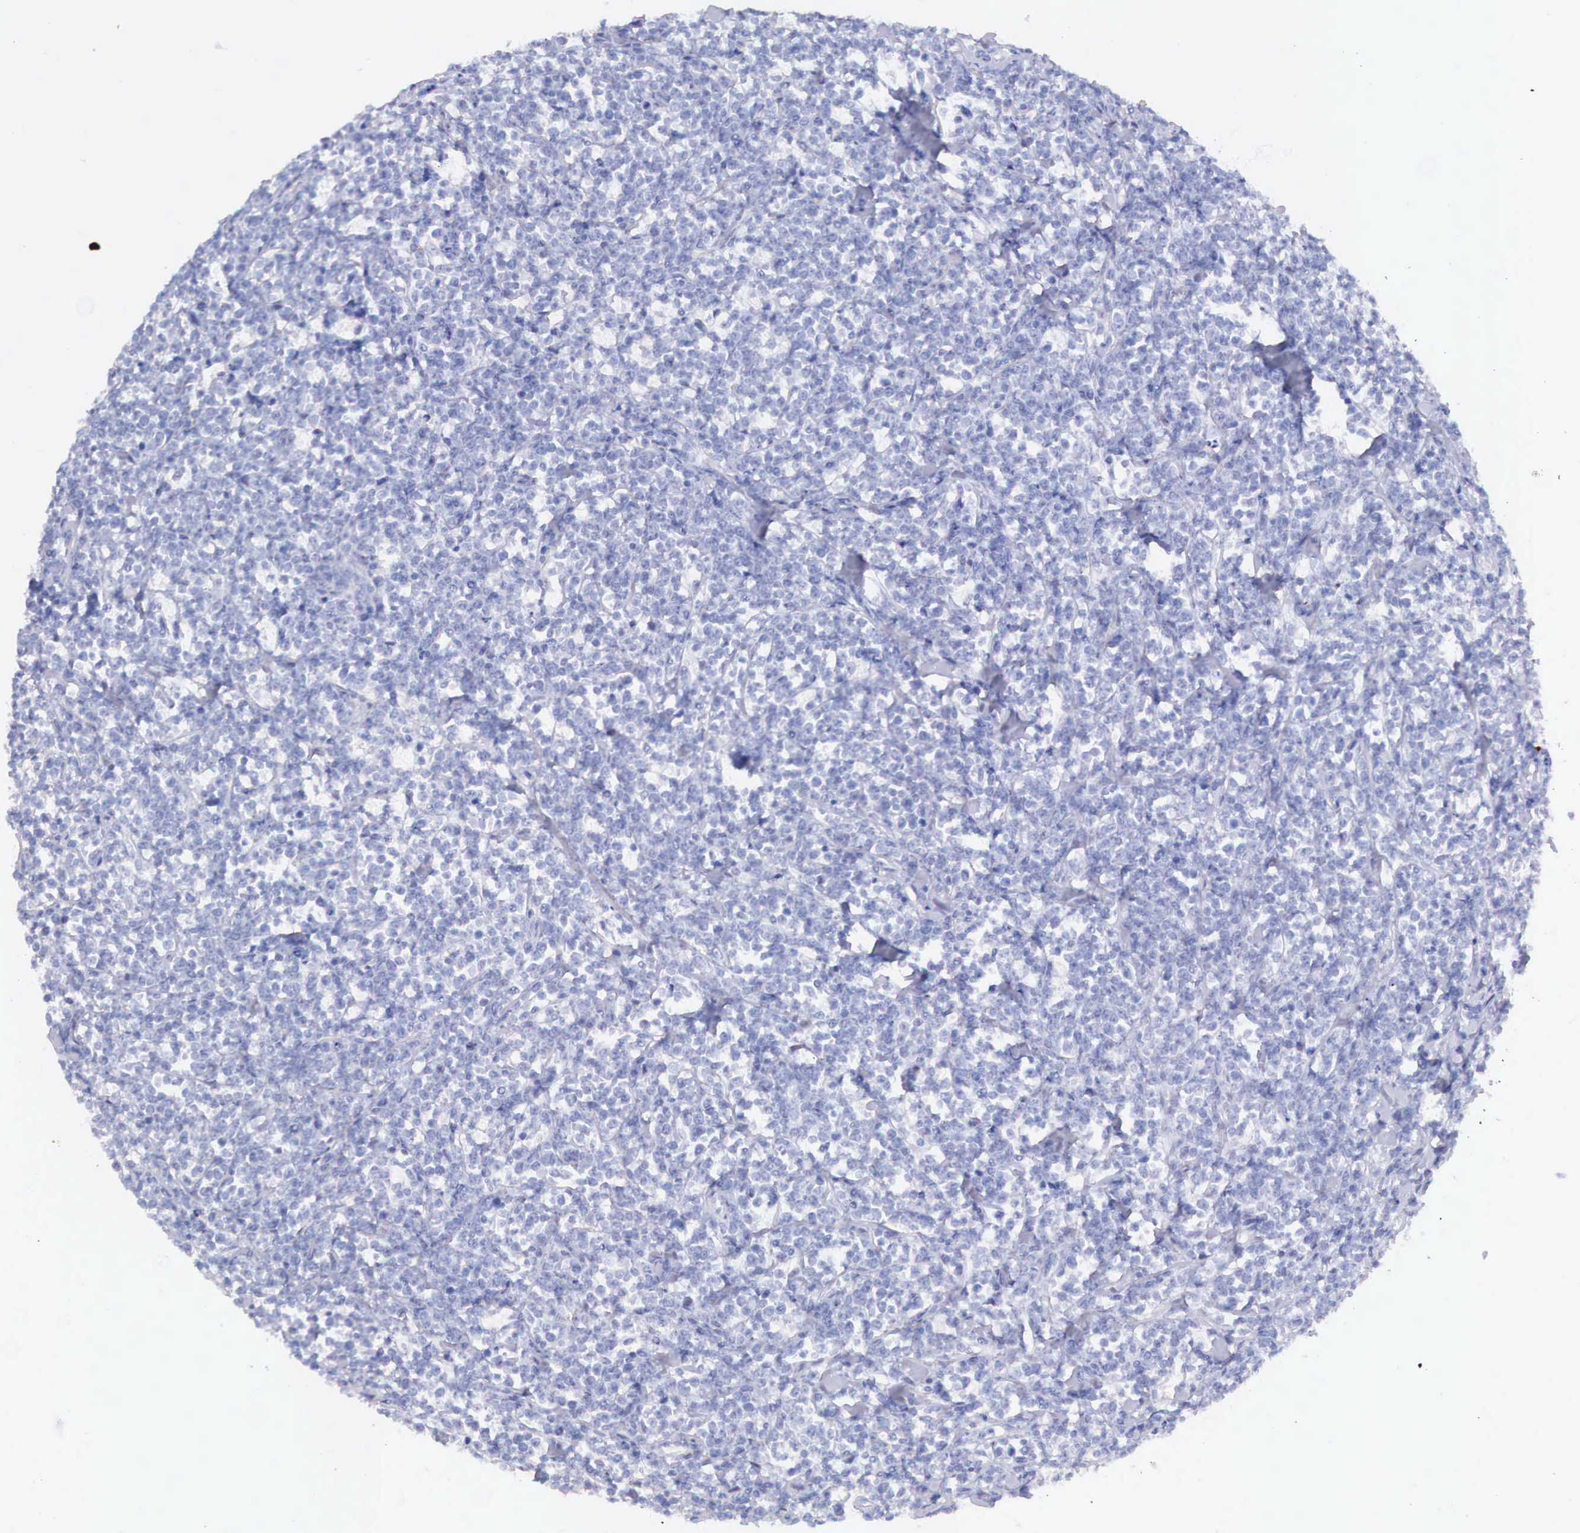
{"staining": {"intensity": "negative", "quantity": "none", "location": "none"}, "tissue": "lymphoma", "cell_type": "Tumor cells", "image_type": "cancer", "snomed": [{"axis": "morphology", "description": "Malignant lymphoma, non-Hodgkin's type, High grade"}, {"axis": "topography", "description": "Small intestine"}, {"axis": "topography", "description": "Colon"}], "caption": "High-grade malignant lymphoma, non-Hodgkin's type was stained to show a protein in brown. There is no significant expression in tumor cells. (Brightfield microscopy of DAB IHC at high magnification).", "gene": "ITIH6", "patient": {"sex": "male", "age": 8}}